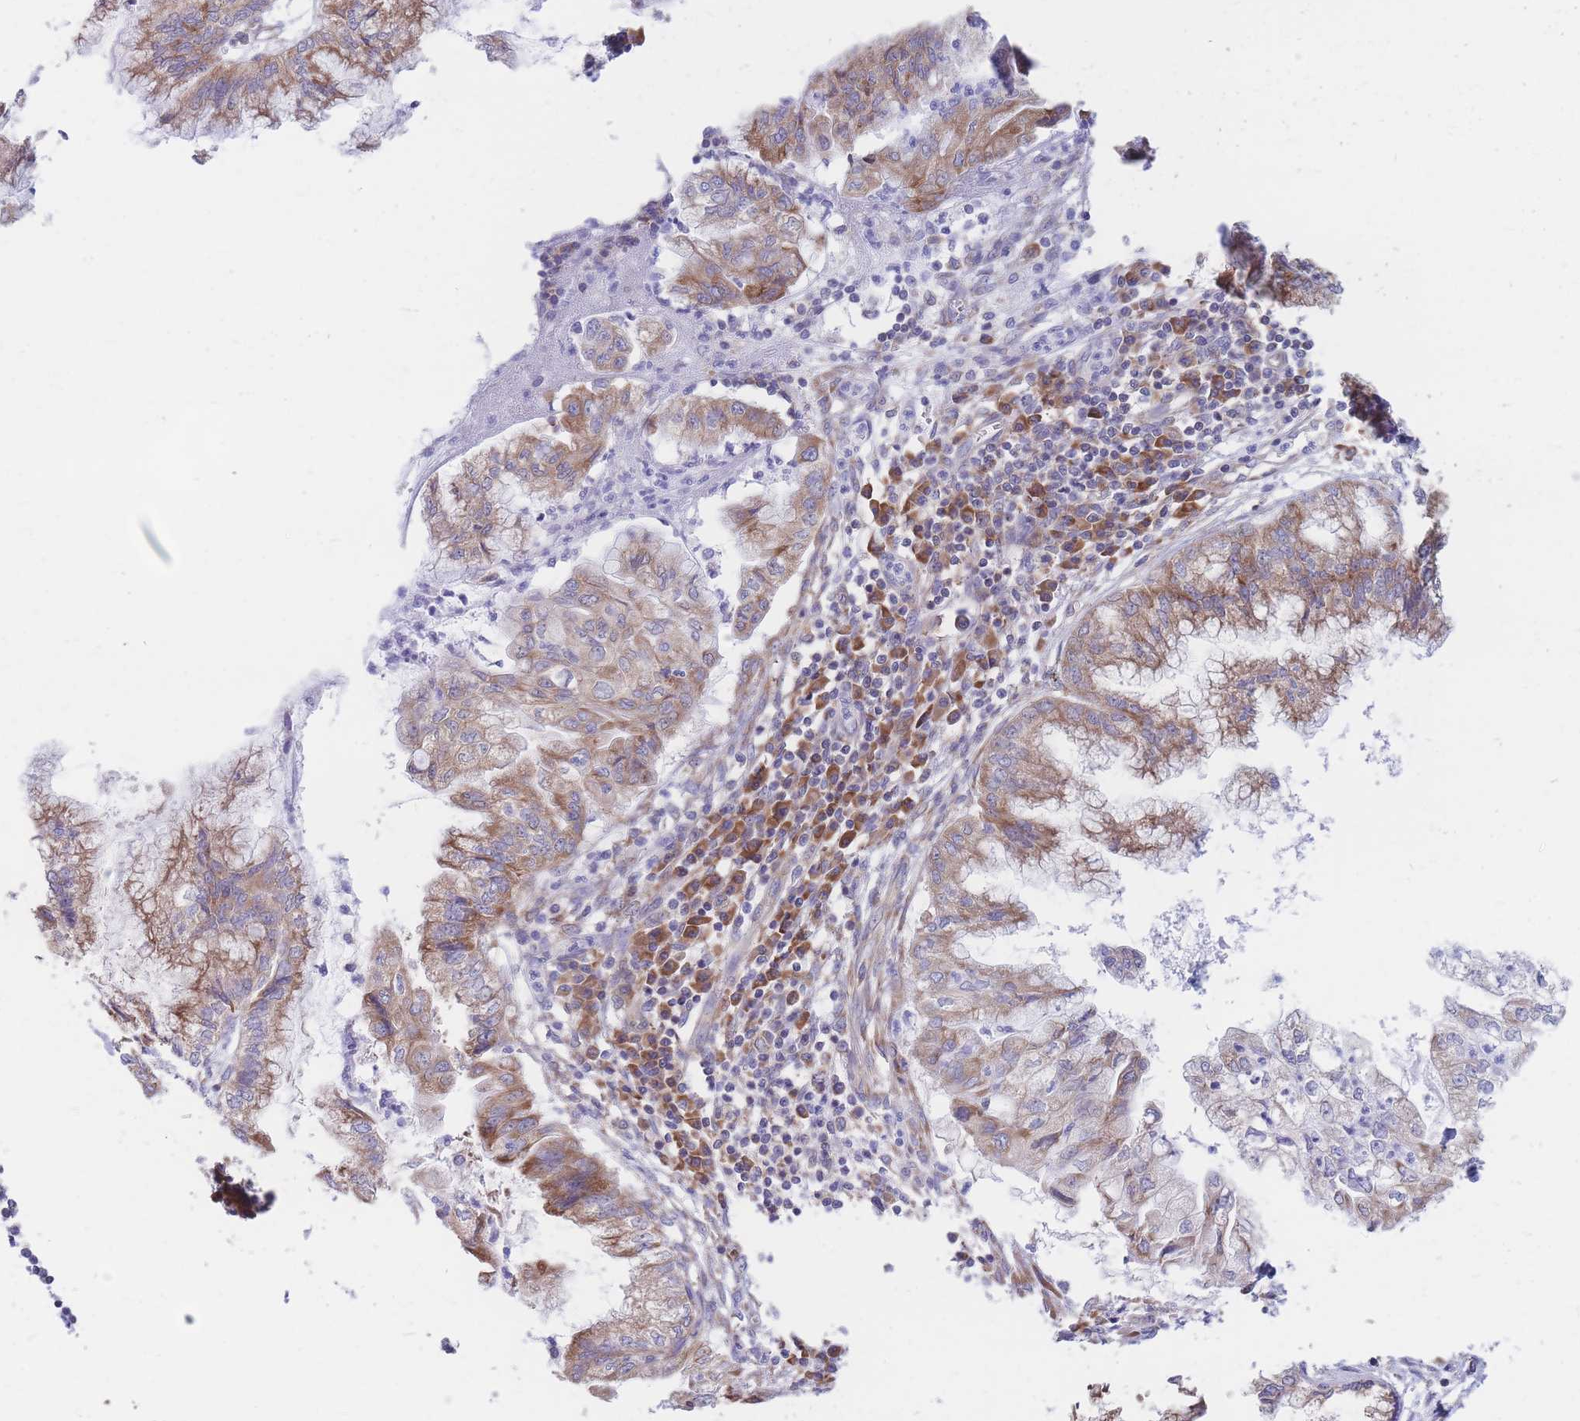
{"staining": {"intensity": "moderate", "quantity": ">75%", "location": "cytoplasmic/membranous"}, "tissue": "pancreatic cancer", "cell_type": "Tumor cells", "image_type": "cancer", "snomed": [{"axis": "morphology", "description": "Adenocarcinoma, NOS"}, {"axis": "topography", "description": "Pancreas"}], "caption": "IHC staining of adenocarcinoma (pancreatic), which displays medium levels of moderate cytoplasmic/membranous positivity in approximately >75% of tumor cells indicating moderate cytoplasmic/membranous protein staining. The staining was performed using DAB (3,3'-diaminobenzidine) (brown) for protein detection and nuclei were counterstained in hematoxylin (blue).", "gene": "RPL8", "patient": {"sex": "male", "age": 73}}